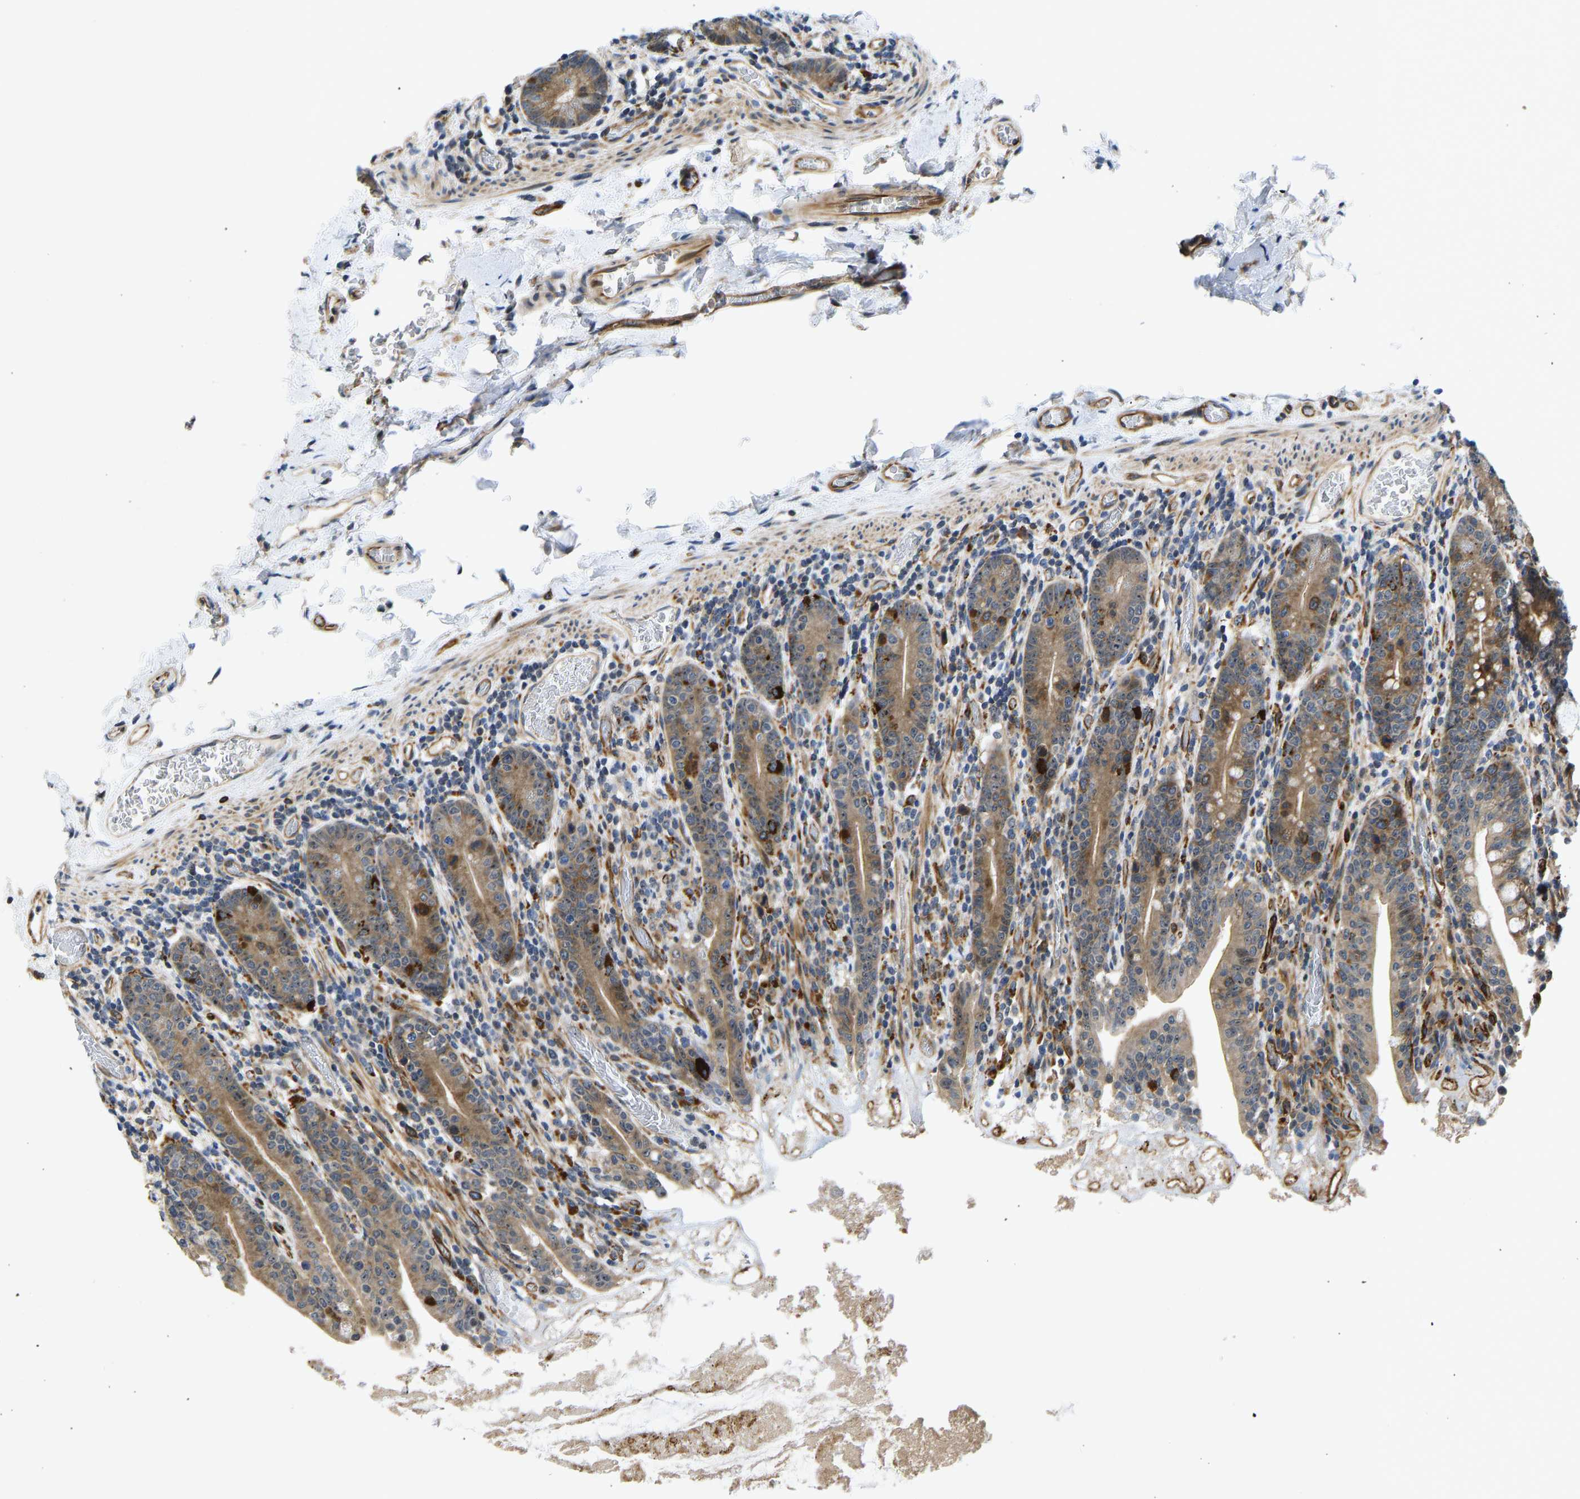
{"staining": {"intensity": "strong", "quantity": ">75%", "location": "cytoplasmic/membranous"}, "tissue": "small intestine", "cell_type": "Glandular cells", "image_type": "normal", "snomed": [{"axis": "morphology", "description": "Normal tissue, NOS"}, {"axis": "topography", "description": "Small intestine"}], "caption": "Protein analysis of normal small intestine shows strong cytoplasmic/membranous staining in about >75% of glandular cells. Nuclei are stained in blue.", "gene": "RESF1", "patient": {"sex": "female", "age": 56}}